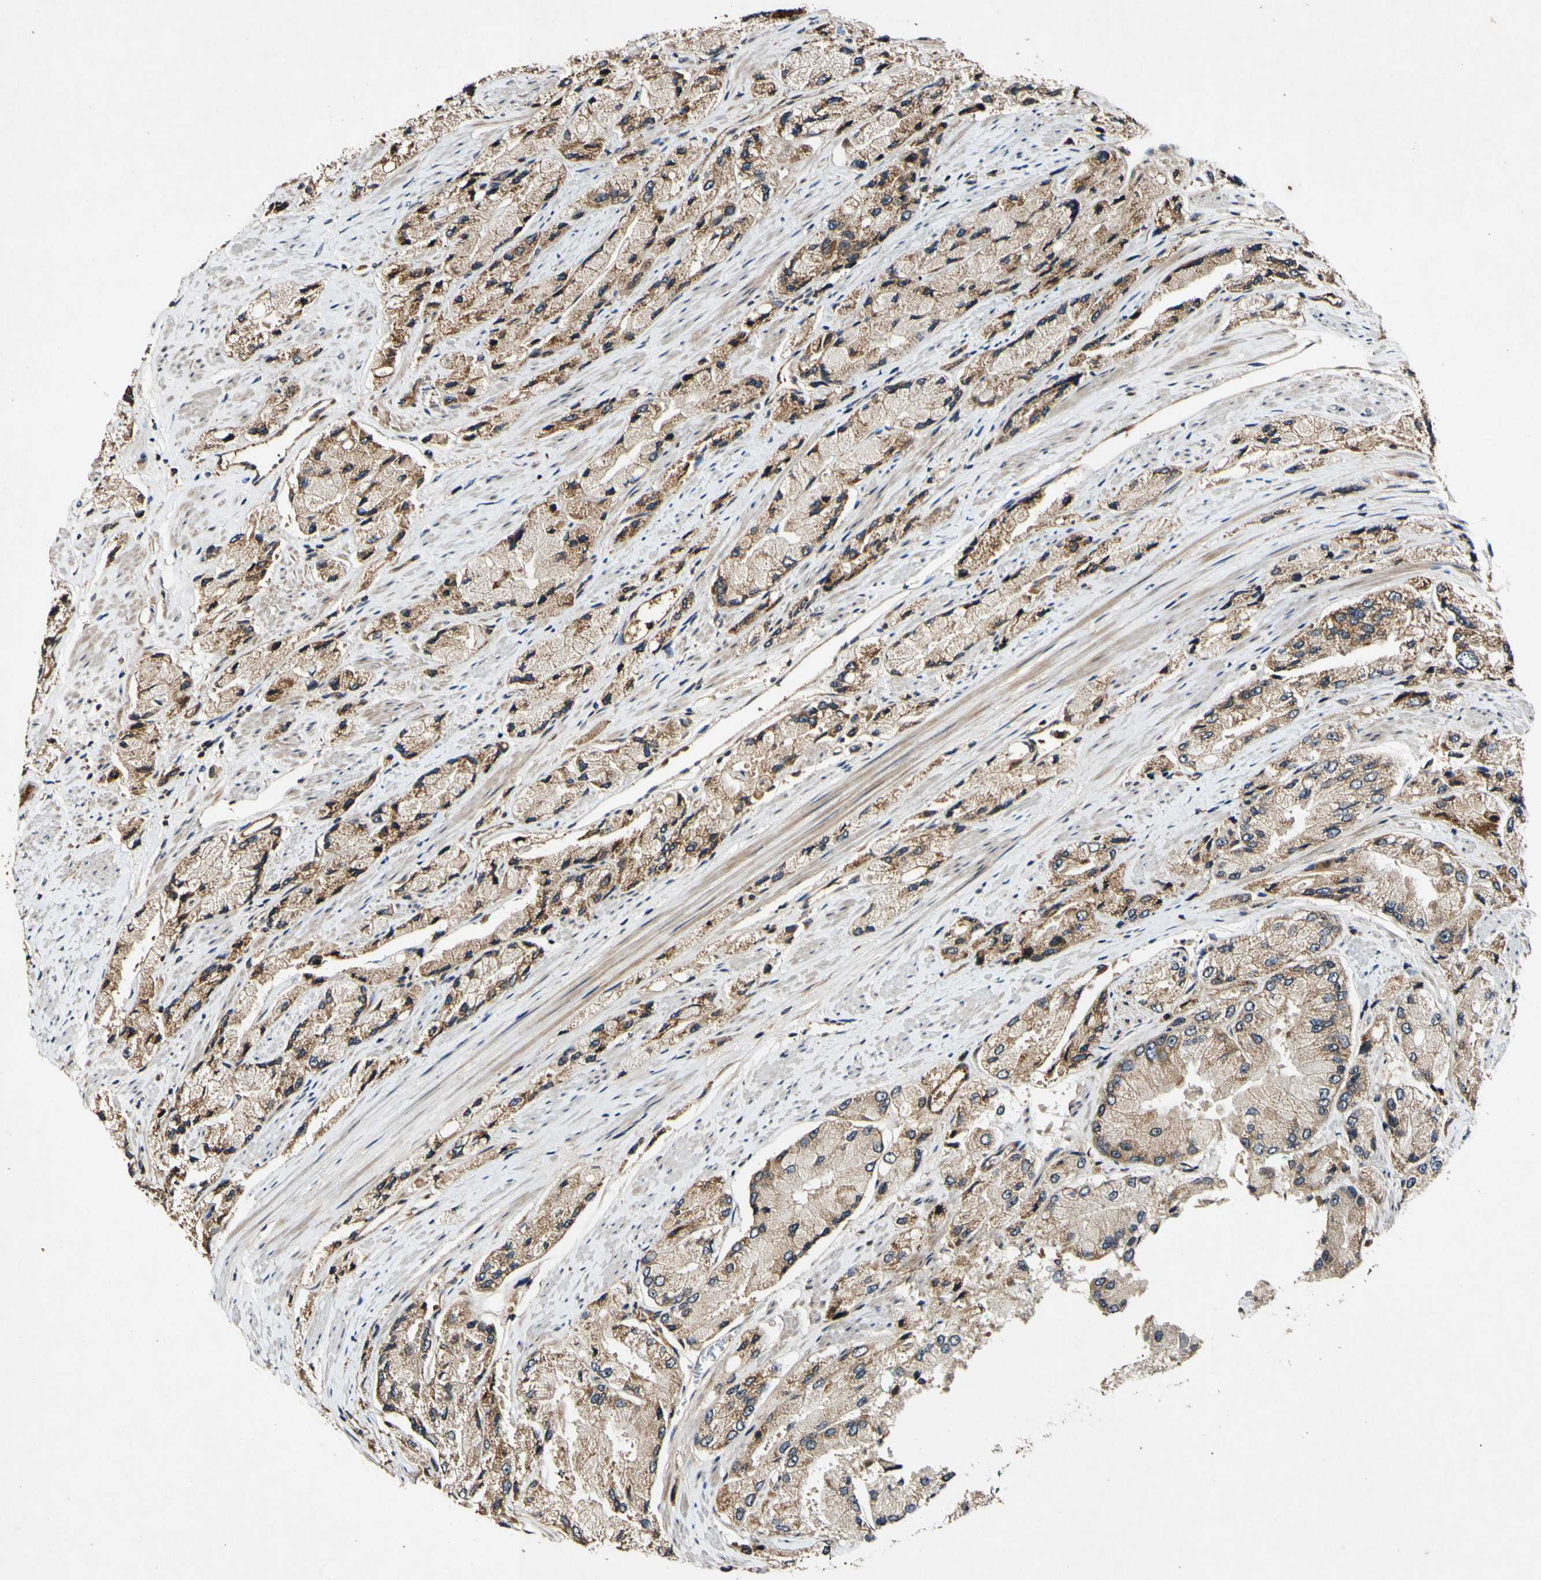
{"staining": {"intensity": "moderate", "quantity": "25%-75%", "location": "cytoplasmic/membranous"}, "tissue": "prostate cancer", "cell_type": "Tumor cells", "image_type": "cancer", "snomed": [{"axis": "morphology", "description": "Adenocarcinoma, High grade"}, {"axis": "topography", "description": "Prostate"}], "caption": "Immunohistochemical staining of prostate cancer (high-grade adenocarcinoma) shows medium levels of moderate cytoplasmic/membranous positivity in about 25%-75% of tumor cells. The protein is stained brown, and the nuclei are stained in blue (DAB IHC with brightfield microscopy, high magnification).", "gene": "PLAT", "patient": {"sex": "male", "age": 58}}